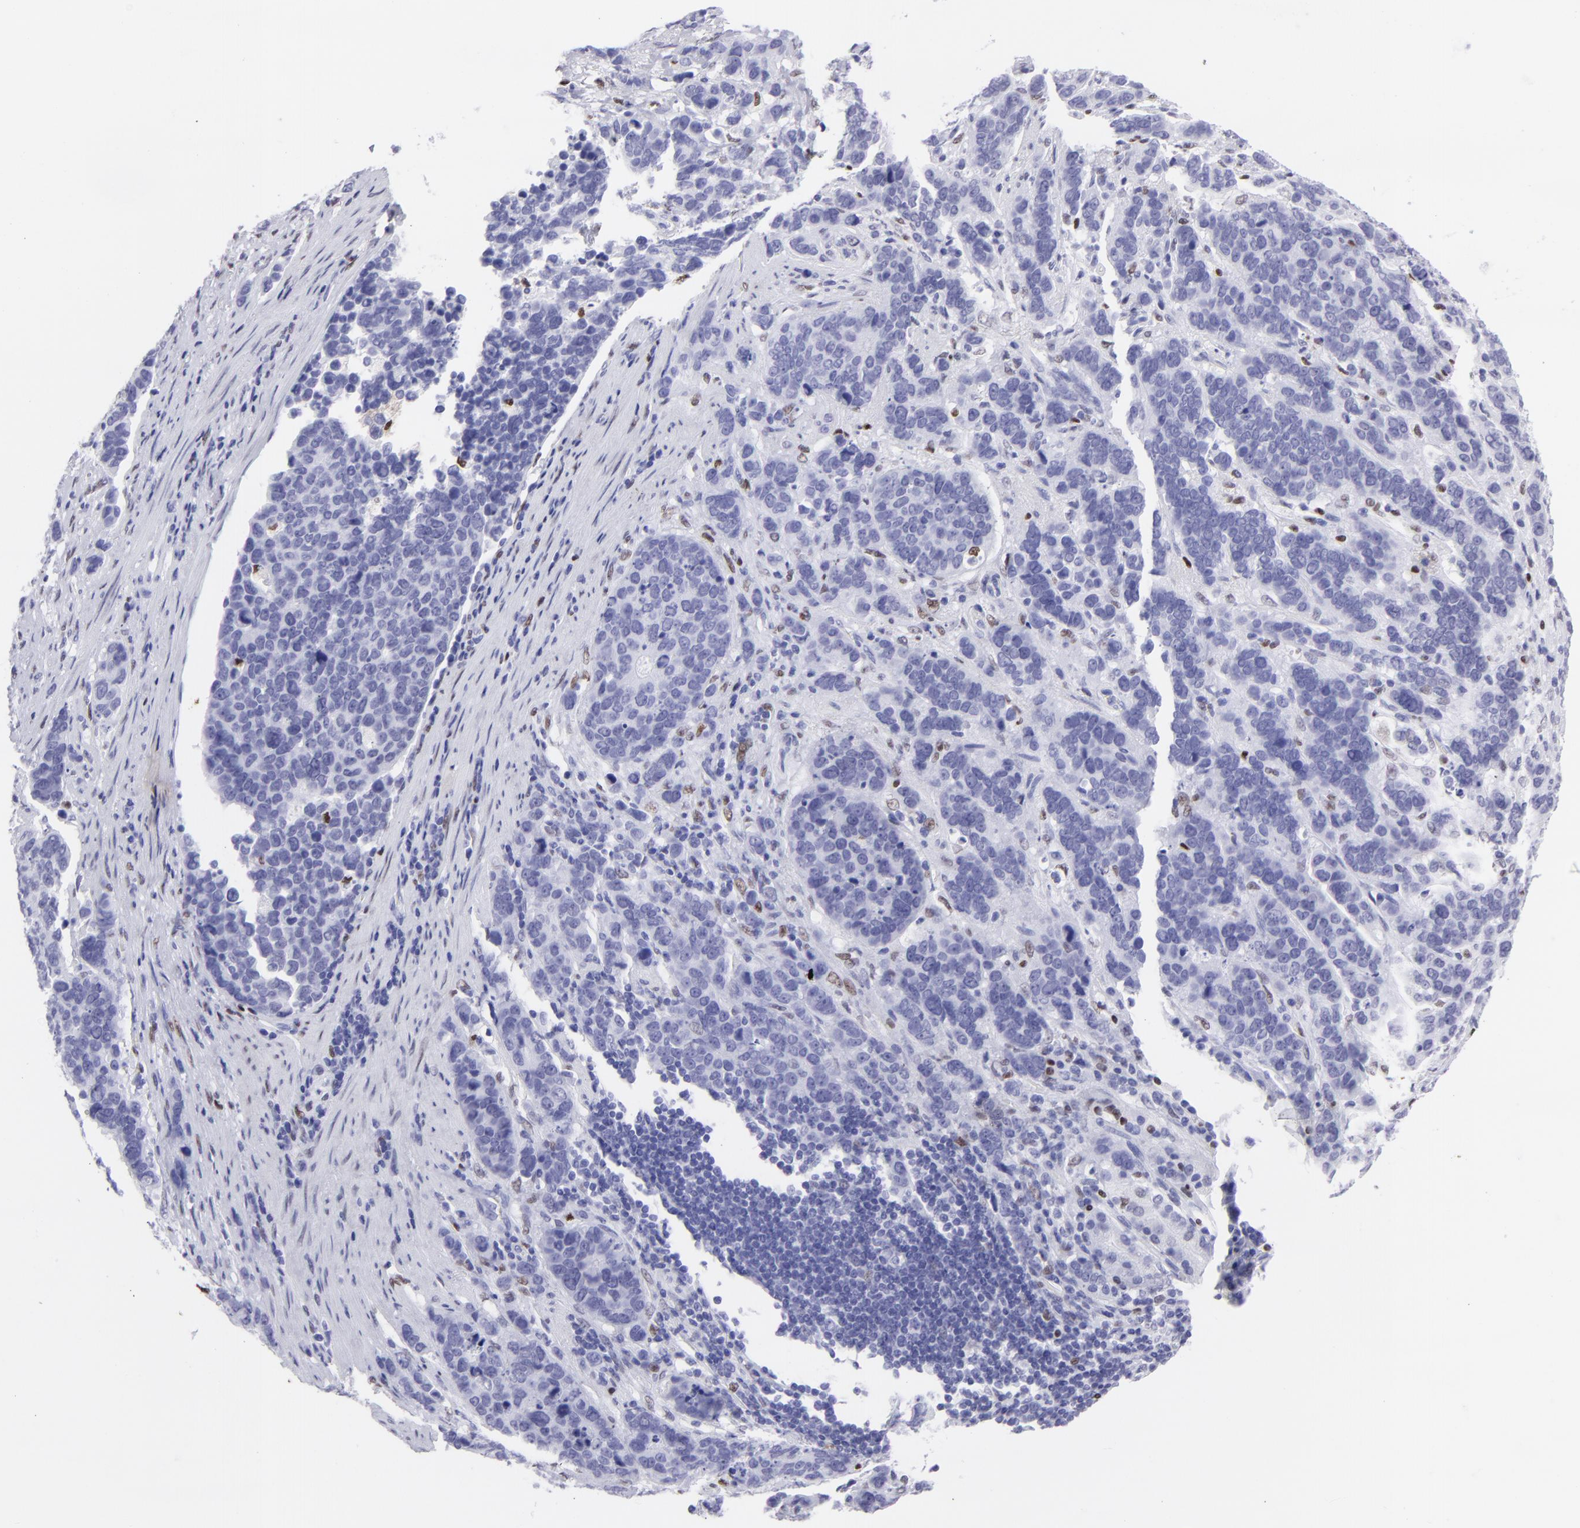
{"staining": {"intensity": "negative", "quantity": "none", "location": "none"}, "tissue": "stomach cancer", "cell_type": "Tumor cells", "image_type": "cancer", "snomed": [{"axis": "morphology", "description": "Adenocarcinoma, NOS"}, {"axis": "topography", "description": "Stomach, upper"}], "caption": "Tumor cells are negative for protein expression in human stomach cancer (adenocarcinoma). (DAB immunohistochemistry (IHC) with hematoxylin counter stain).", "gene": "MITF", "patient": {"sex": "male", "age": 71}}